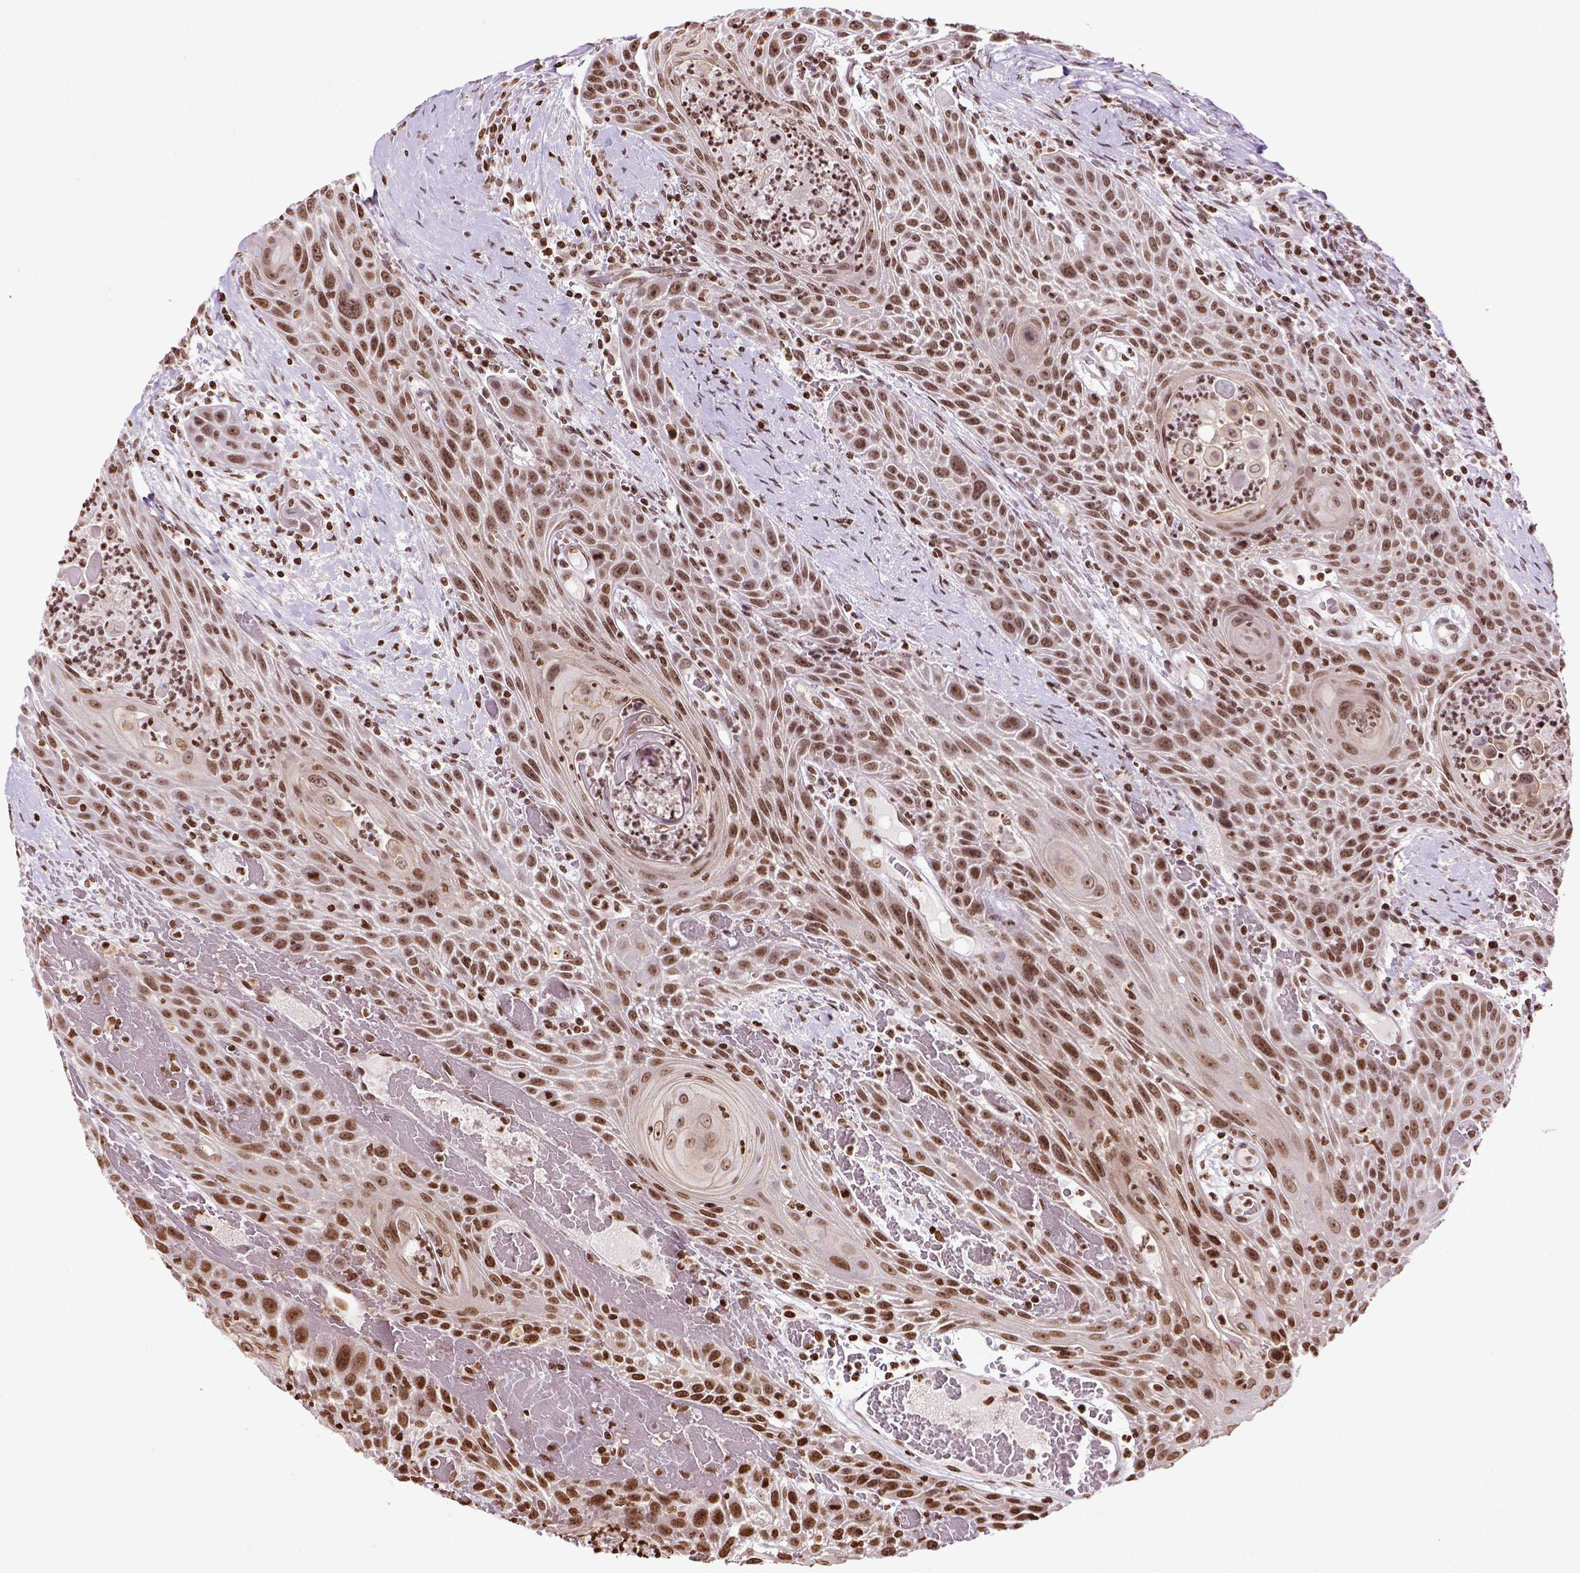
{"staining": {"intensity": "moderate", "quantity": ">75%", "location": "nuclear"}, "tissue": "head and neck cancer", "cell_type": "Tumor cells", "image_type": "cancer", "snomed": [{"axis": "morphology", "description": "Squamous cell carcinoma, NOS"}, {"axis": "topography", "description": "Head-Neck"}], "caption": "Human head and neck cancer stained with a protein marker displays moderate staining in tumor cells.", "gene": "ZNF75D", "patient": {"sex": "male", "age": 69}}